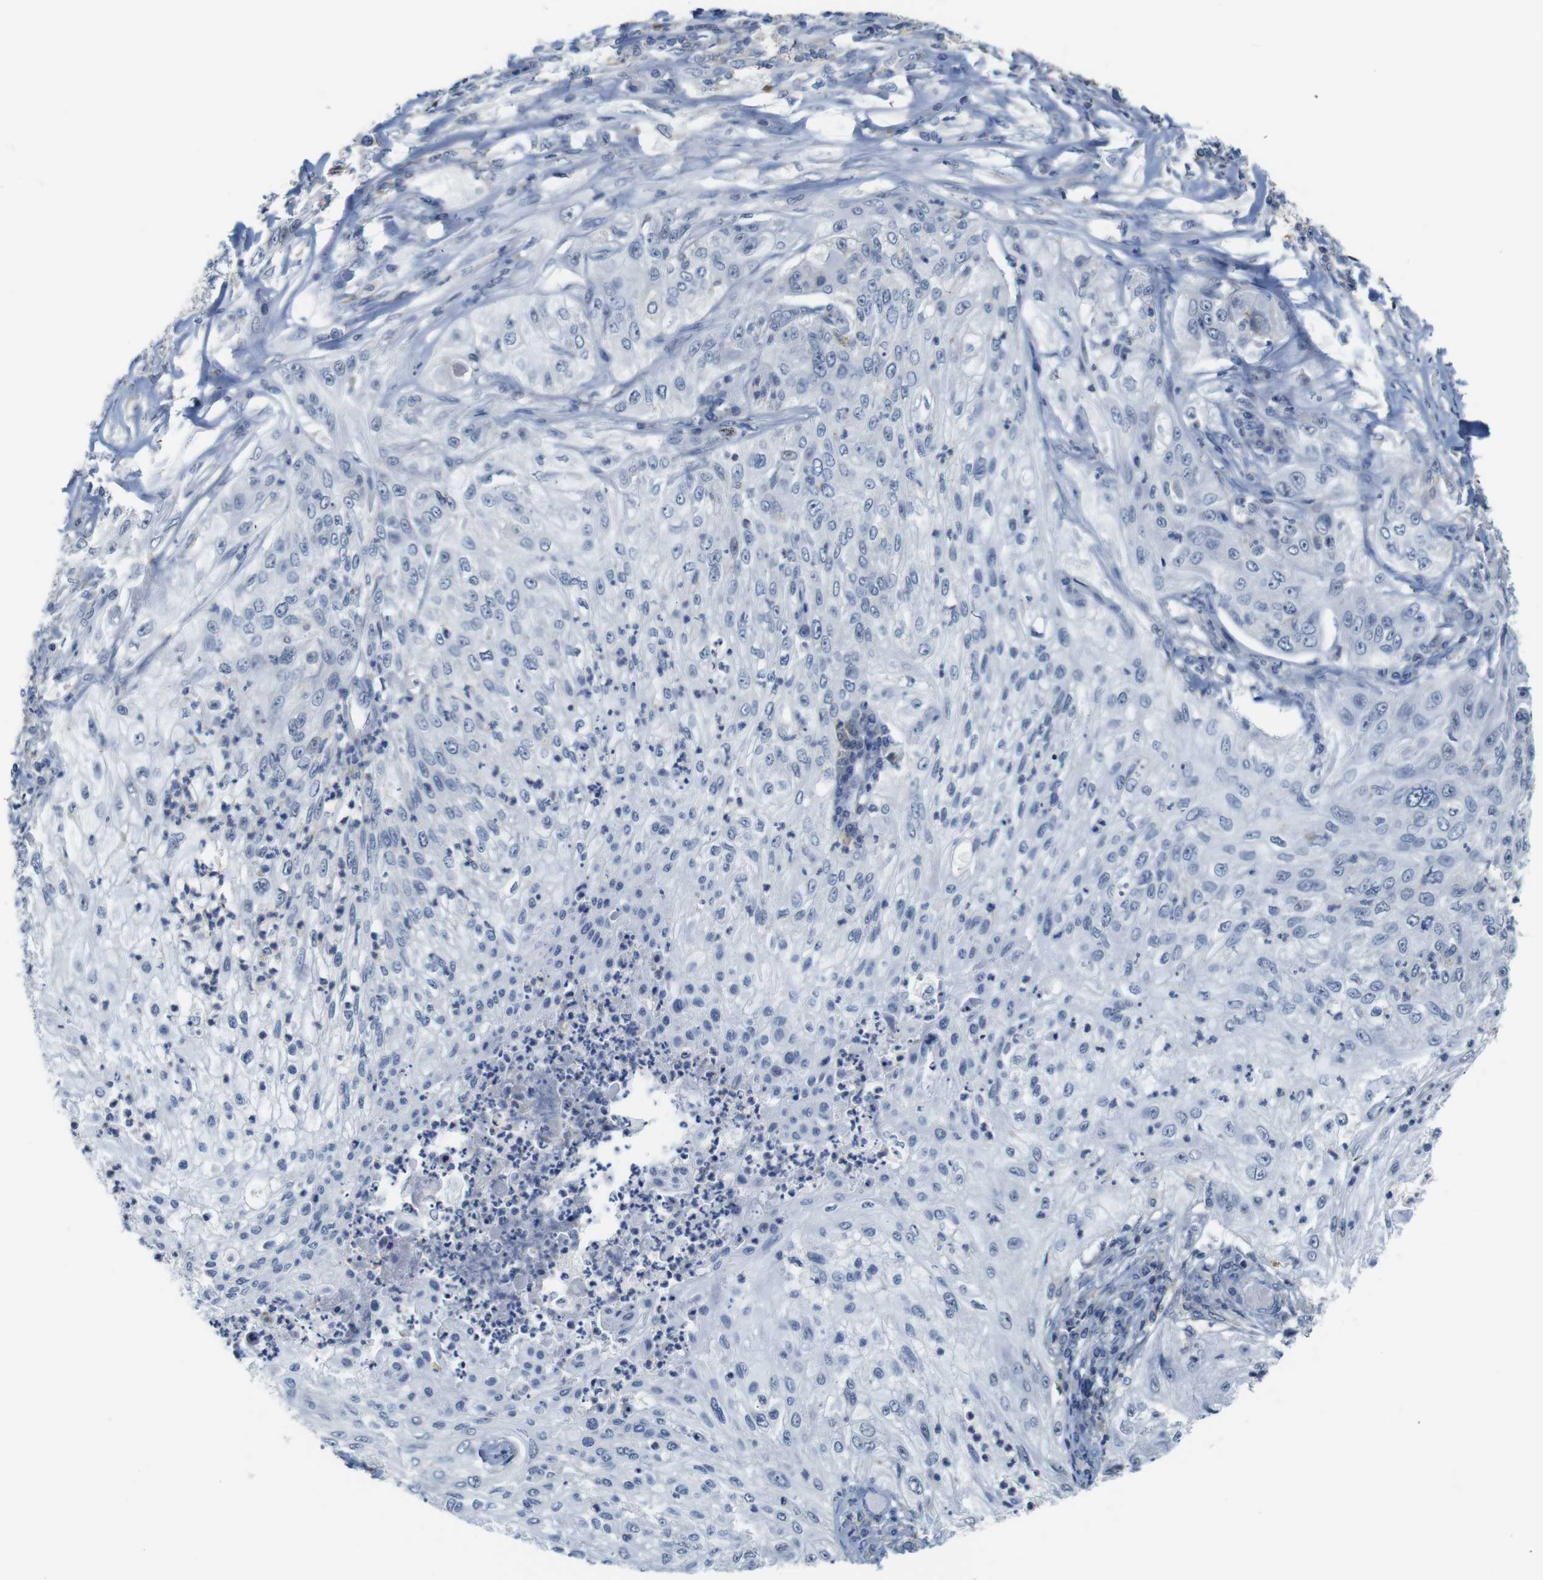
{"staining": {"intensity": "negative", "quantity": "none", "location": "none"}, "tissue": "lung cancer", "cell_type": "Tumor cells", "image_type": "cancer", "snomed": [{"axis": "morphology", "description": "Inflammation, NOS"}, {"axis": "morphology", "description": "Squamous cell carcinoma, NOS"}, {"axis": "topography", "description": "Lymph node"}, {"axis": "topography", "description": "Soft tissue"}, {"axis": "topography", "description": "Lung"}], "caption": "The photomicrograph exhibits no significant positivity in tumor cells of lung squamous cell carcinoma.", "gene": "OTOF", "patient": {"sex": "male", "age": 66}}